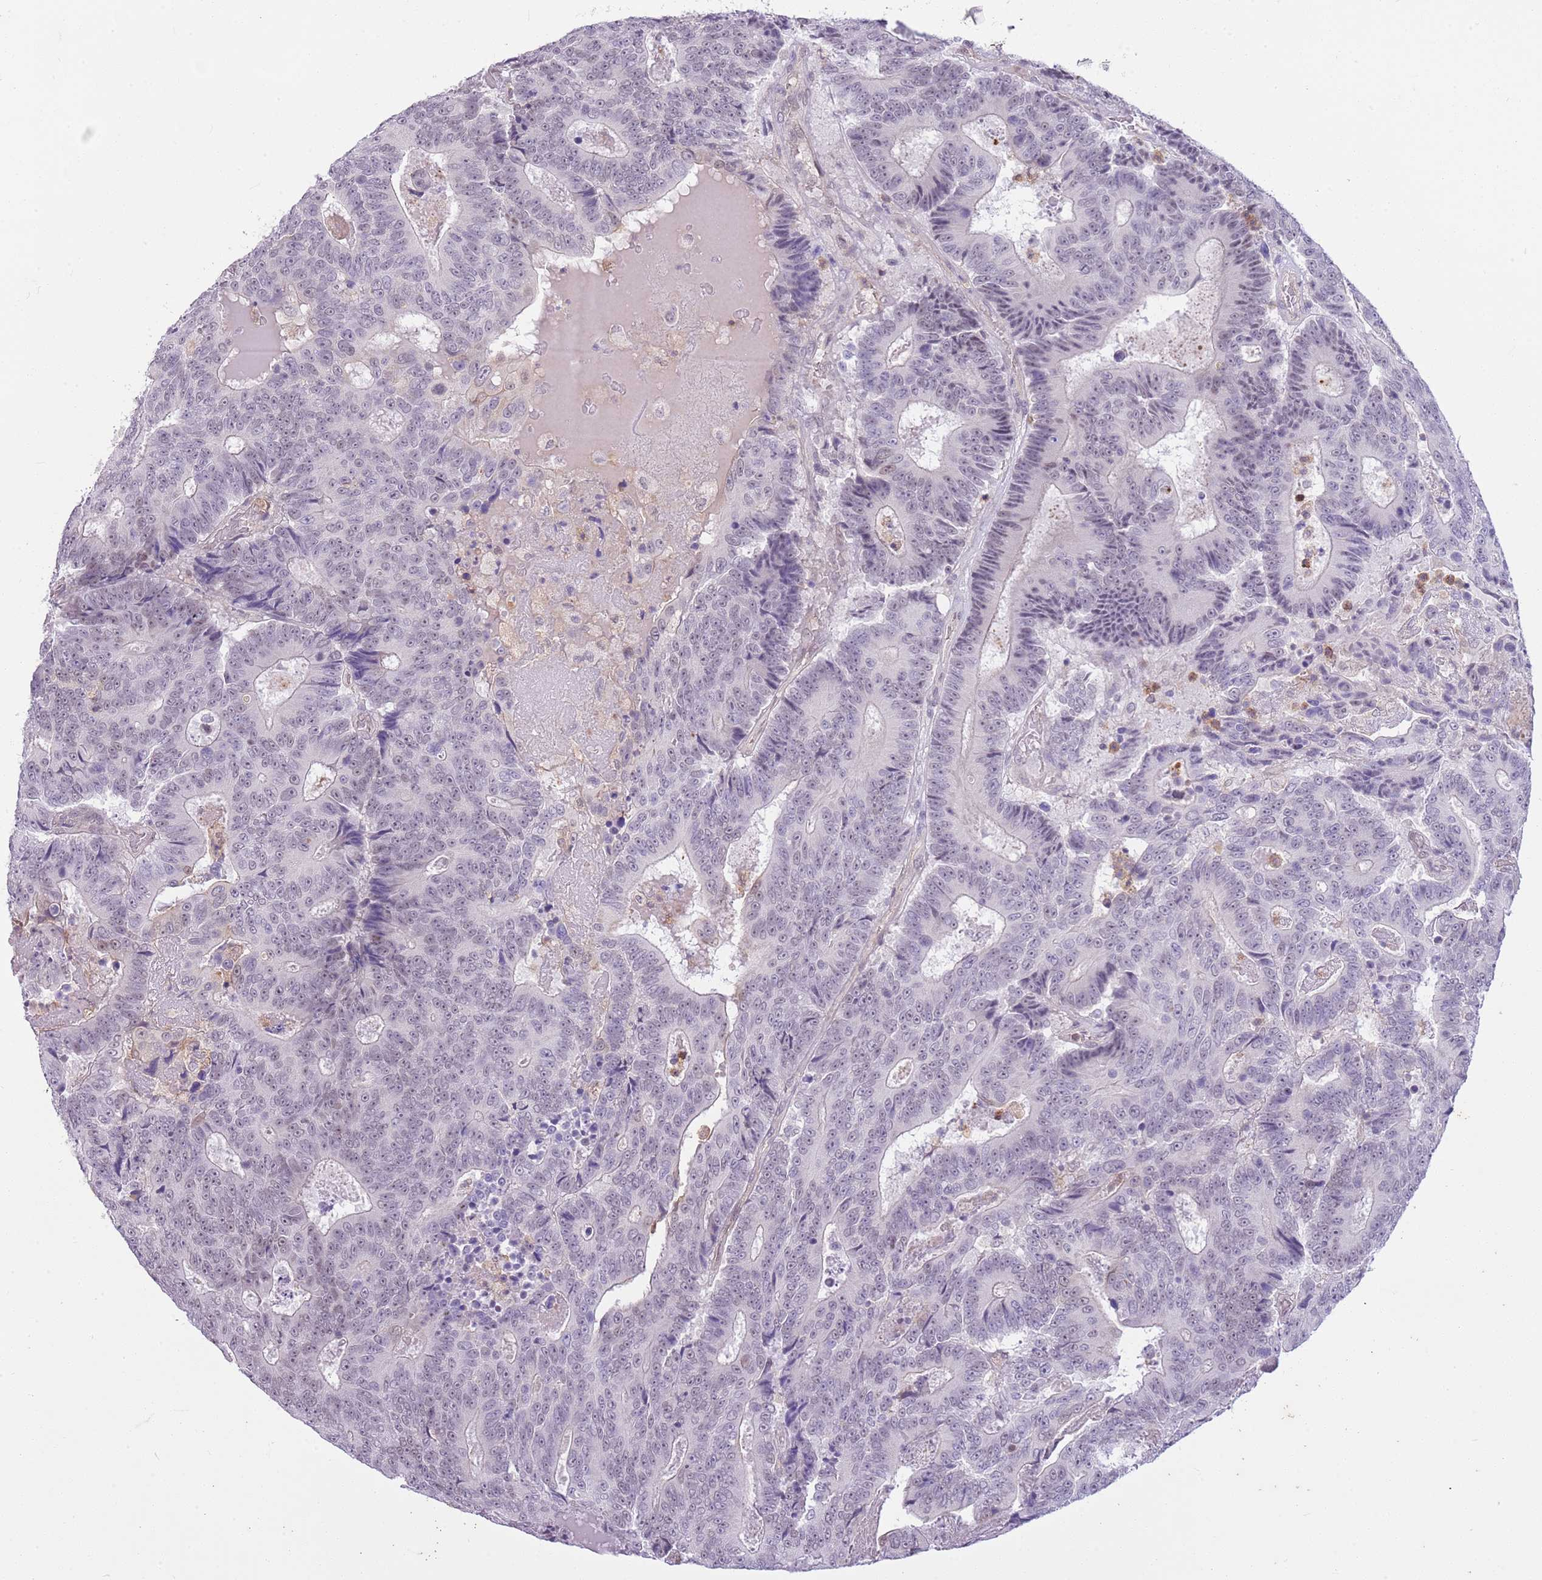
{"staining": {"intensity": "negative", "quantity": "none", "location": "none"}, "tissue": "colorectal cancer", "cell_type": "Tumor cells", "image_type": "cancer", "snomed": [{"axis": "morphology", "description": "Adenocarcinoma, NOS"}, {"axis": "topography", "description": "Colon"}], "caption": "Photomicrograph shows no significant protein expression in tumor cells of colorectal cancer (adenocarcinoma). (DAB (3,3'-diaminobenzidine) immunohistochemistry (IHC) with hematoxylin counter stain).", "gene": "DHX32", "patient": {"sex": "male", "age": 83}}